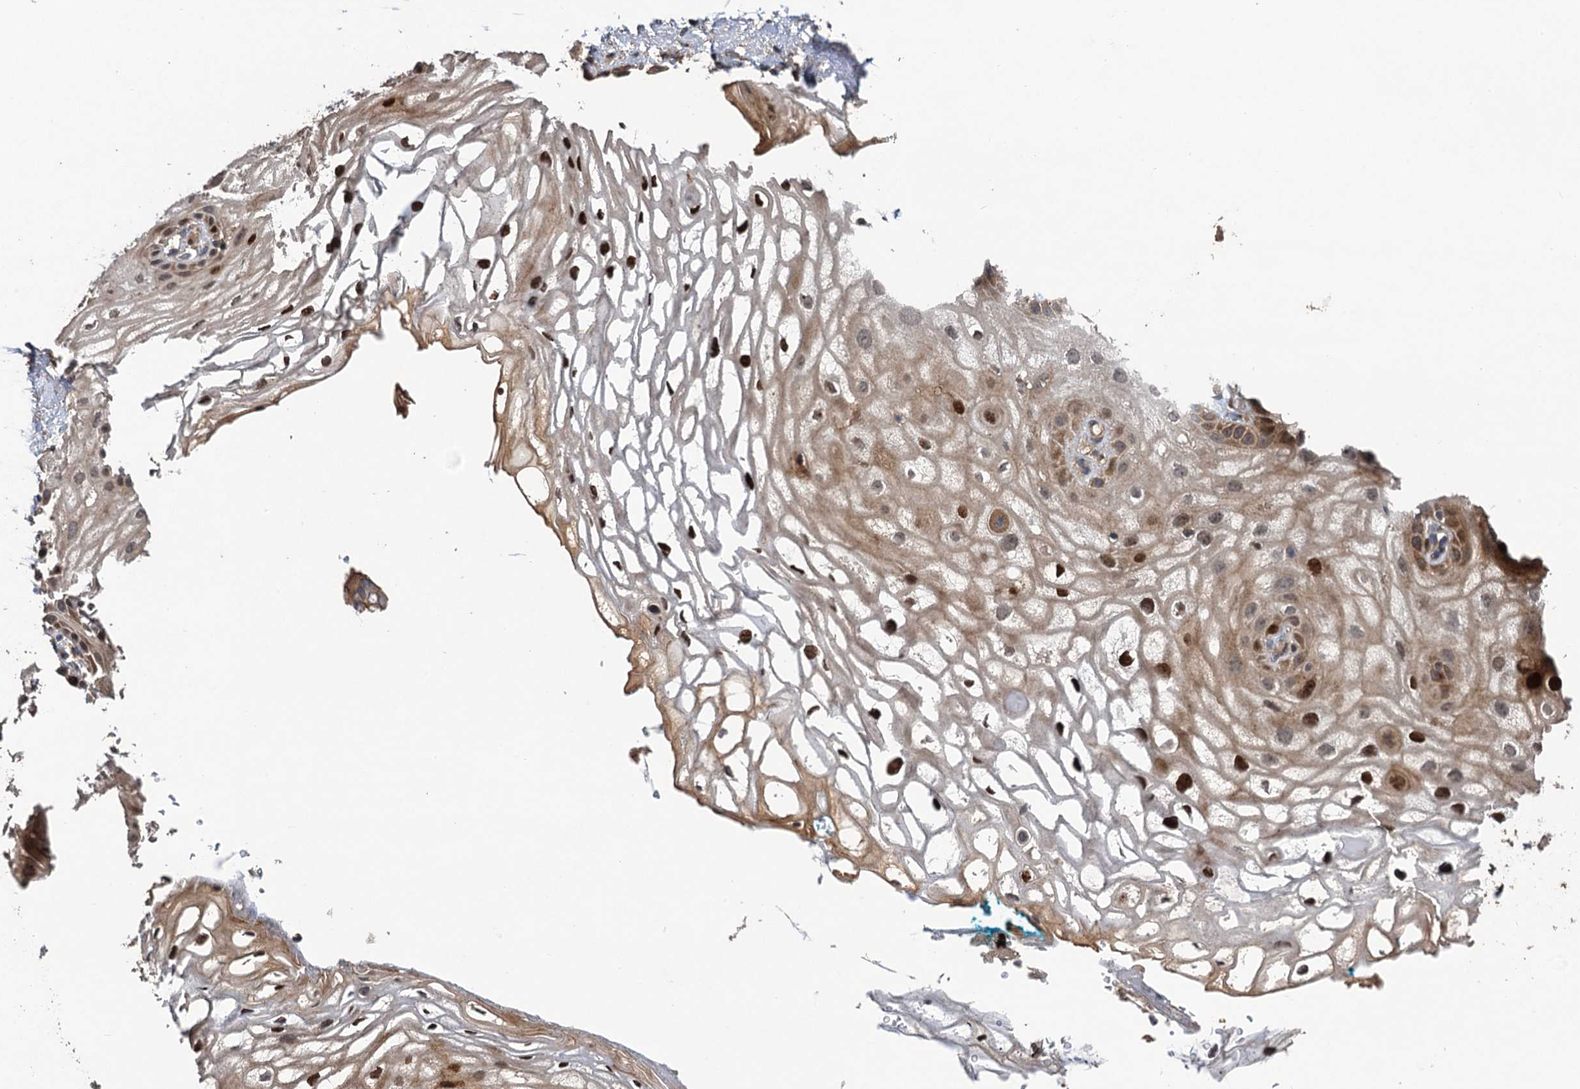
{"staining": {"intensity": "moderate", "quantity": "25%-75%", "location": "cytoplasmic/membranous,nuclear"}, "tissue": "vagina", "cell_type": "Squamous epithelial cells", "image_type": "normal", "snomed": [{"axis": "morphology", "description": "Normal tissue, NOS"}, {"axis": "topography", "description": "Vagina"}, {"axis": "topography", "description": "Peripheral nerve tissue"}], "caption": "The histopathology image displays a brown stain indicating the presence of a protein in the cytoplasmic/membranous,nuclear of squamous epithelial cells in vagina. The staining was performed using DAB (3,3'-diaminobenzidine) to visualize the protein expression in brown, while the nuclei were stained in blue with hematoxylin (Magnification: 20x).", "gene": "TMEM39B", "patient": {"sex": "female", "age": 71}}